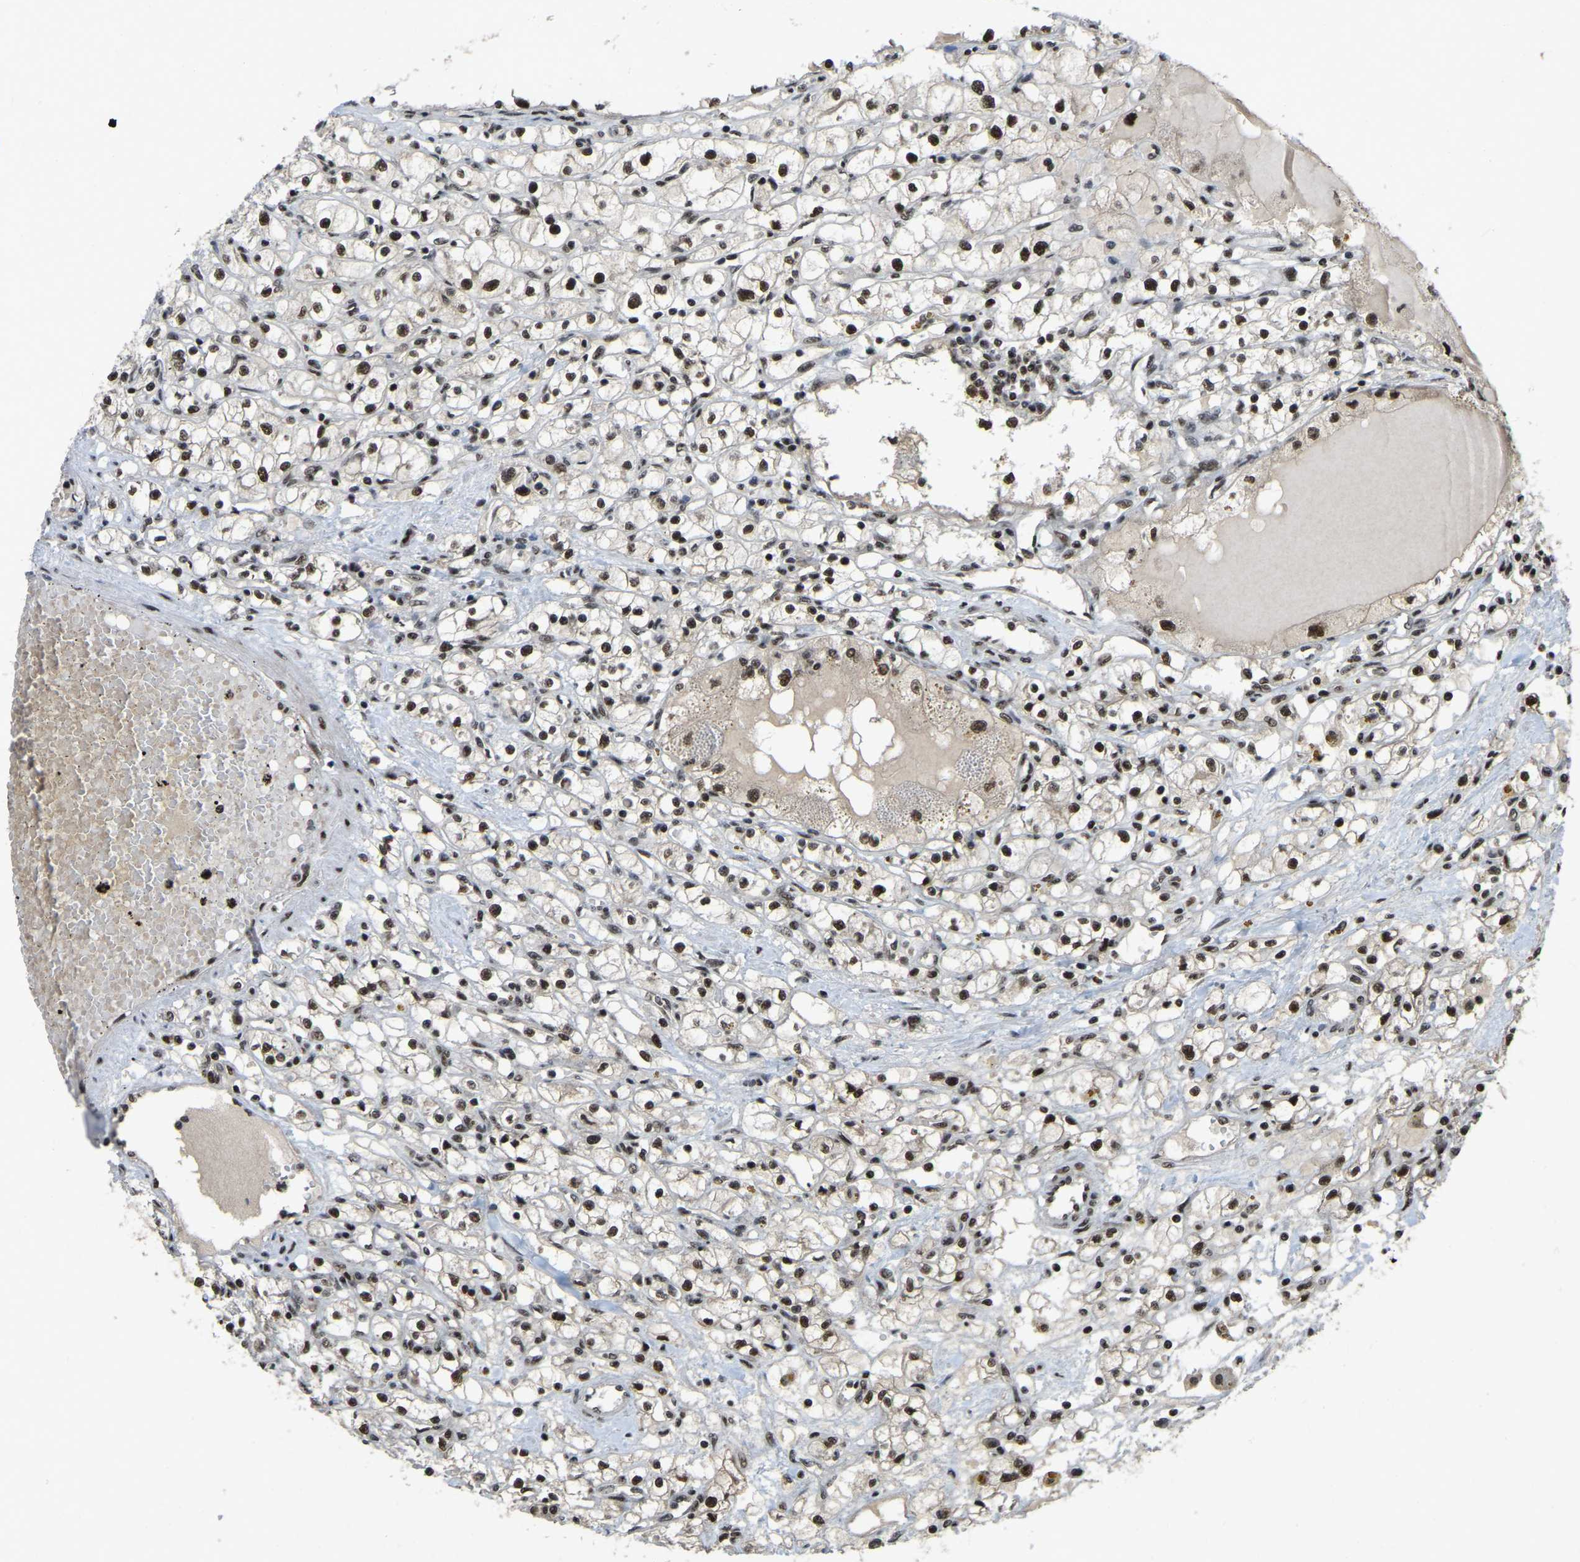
{"staining": {"intensity": "strong", "quantity": ">75%", "location": "nuclear"}, "tissue": "renal cancer", "cell_type": "Tumor cells", "image_type": "cancer", "snomed": [{"axis": "morphology", "description": "Adenocarcinoma, NOS"}, {"axis": "topography", "description": "Kidney"}], "caption": "Renal cancer stained for a protein demonstrates strong nuclear positivity in tumor cells.", "gene": "TBL1XR1", "patient": {"sex": "male", "age": 56}}